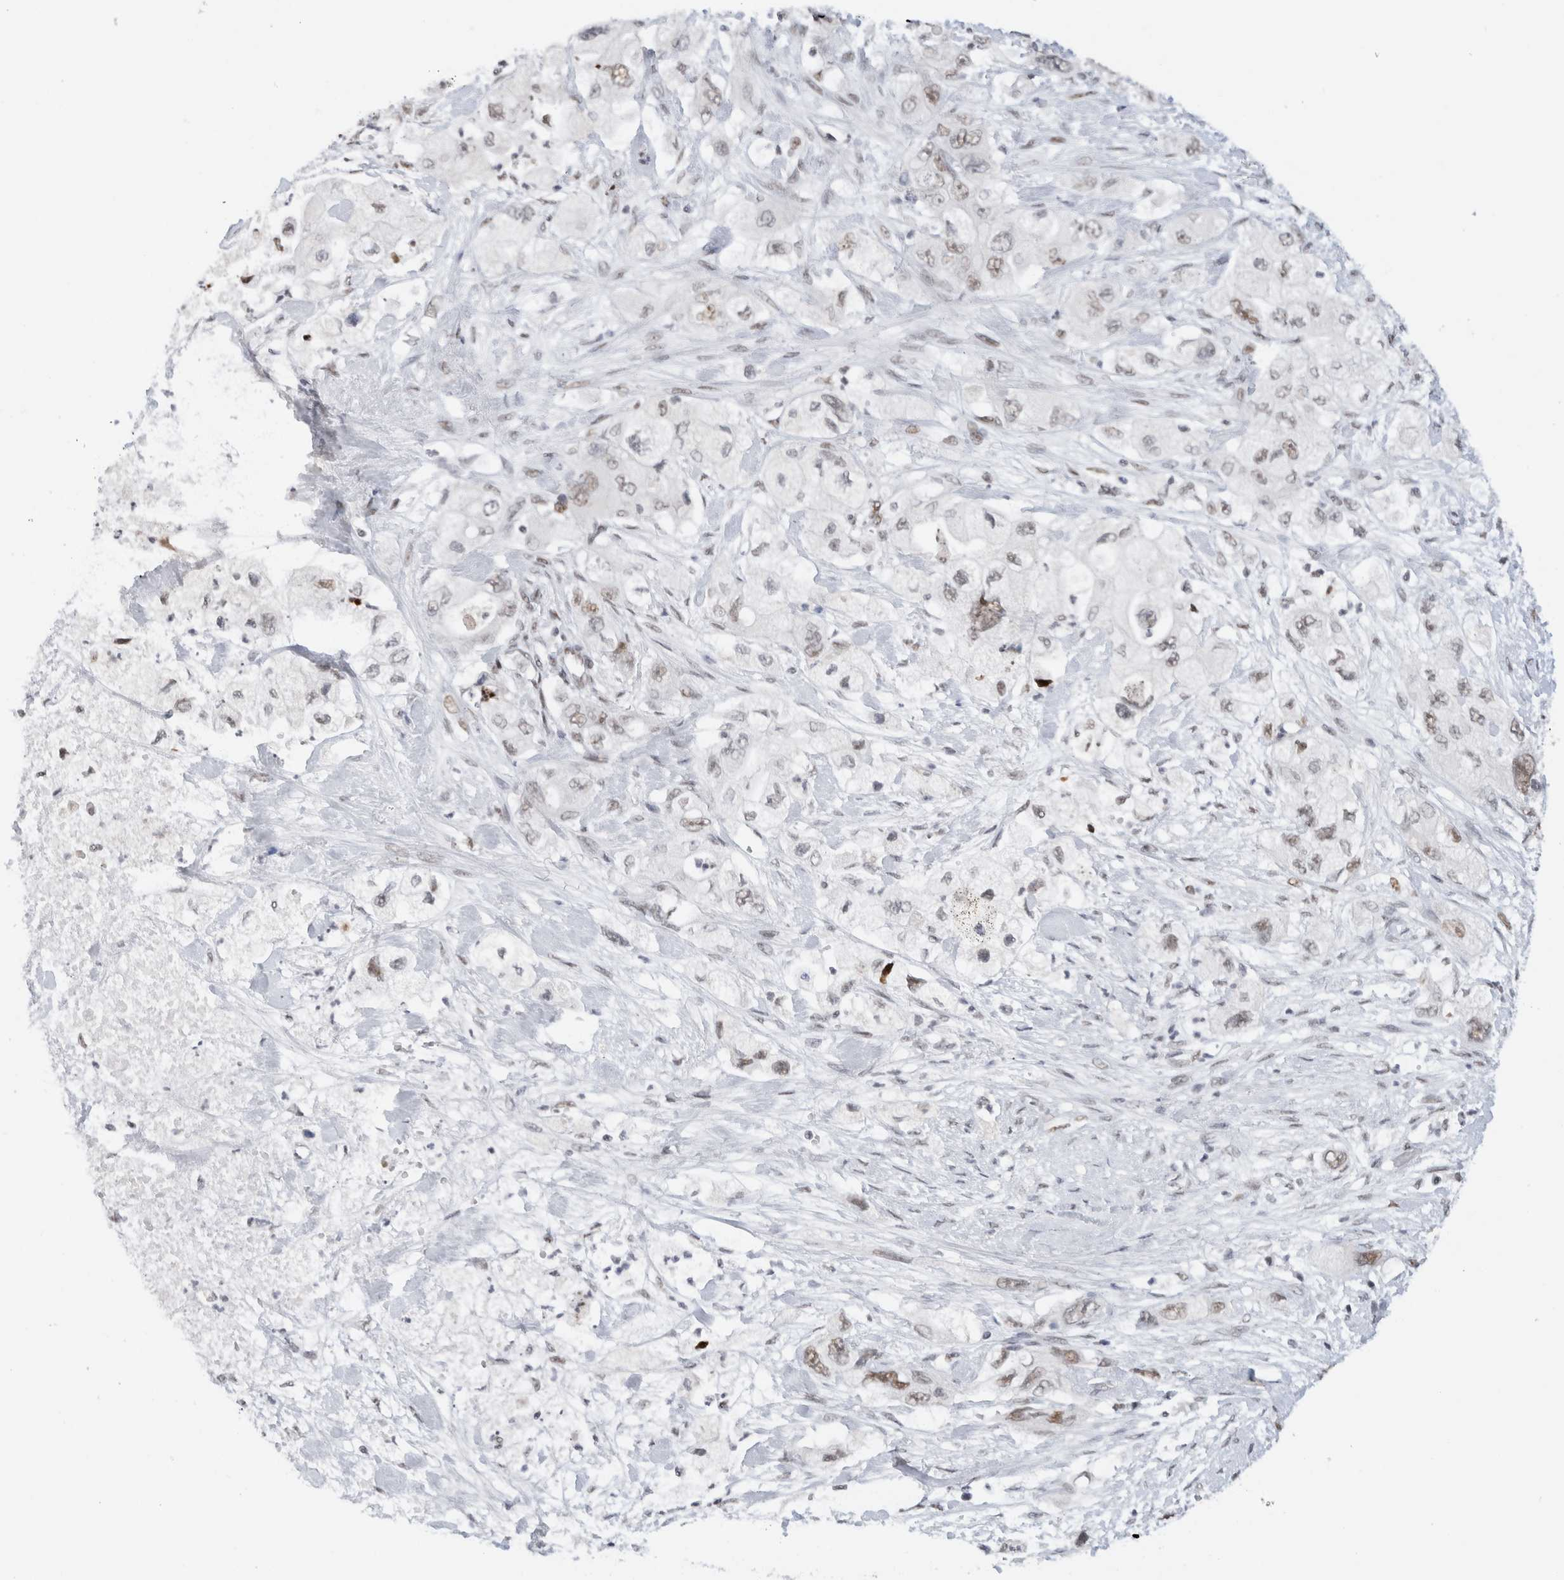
{"staining": {"intensity": "weak", "quantity": ">75%", "location": "nuclear"}, "tissue": "pancreatic cancer", "cell_type": "Tumor cells", "image_type": "cancer", "snomed": [{"axis": "morphology", "description": "Adenocarcinoma, NOS"}, {"axis": "topography", "description": "Pancreas"}], "caption": "Pancreatic adenocarcinoma stained with a protein marker demonstrates weak staining in tumor cells.", "gene": "COPS7A", "patient": {"sex": "female", "age": 73}}